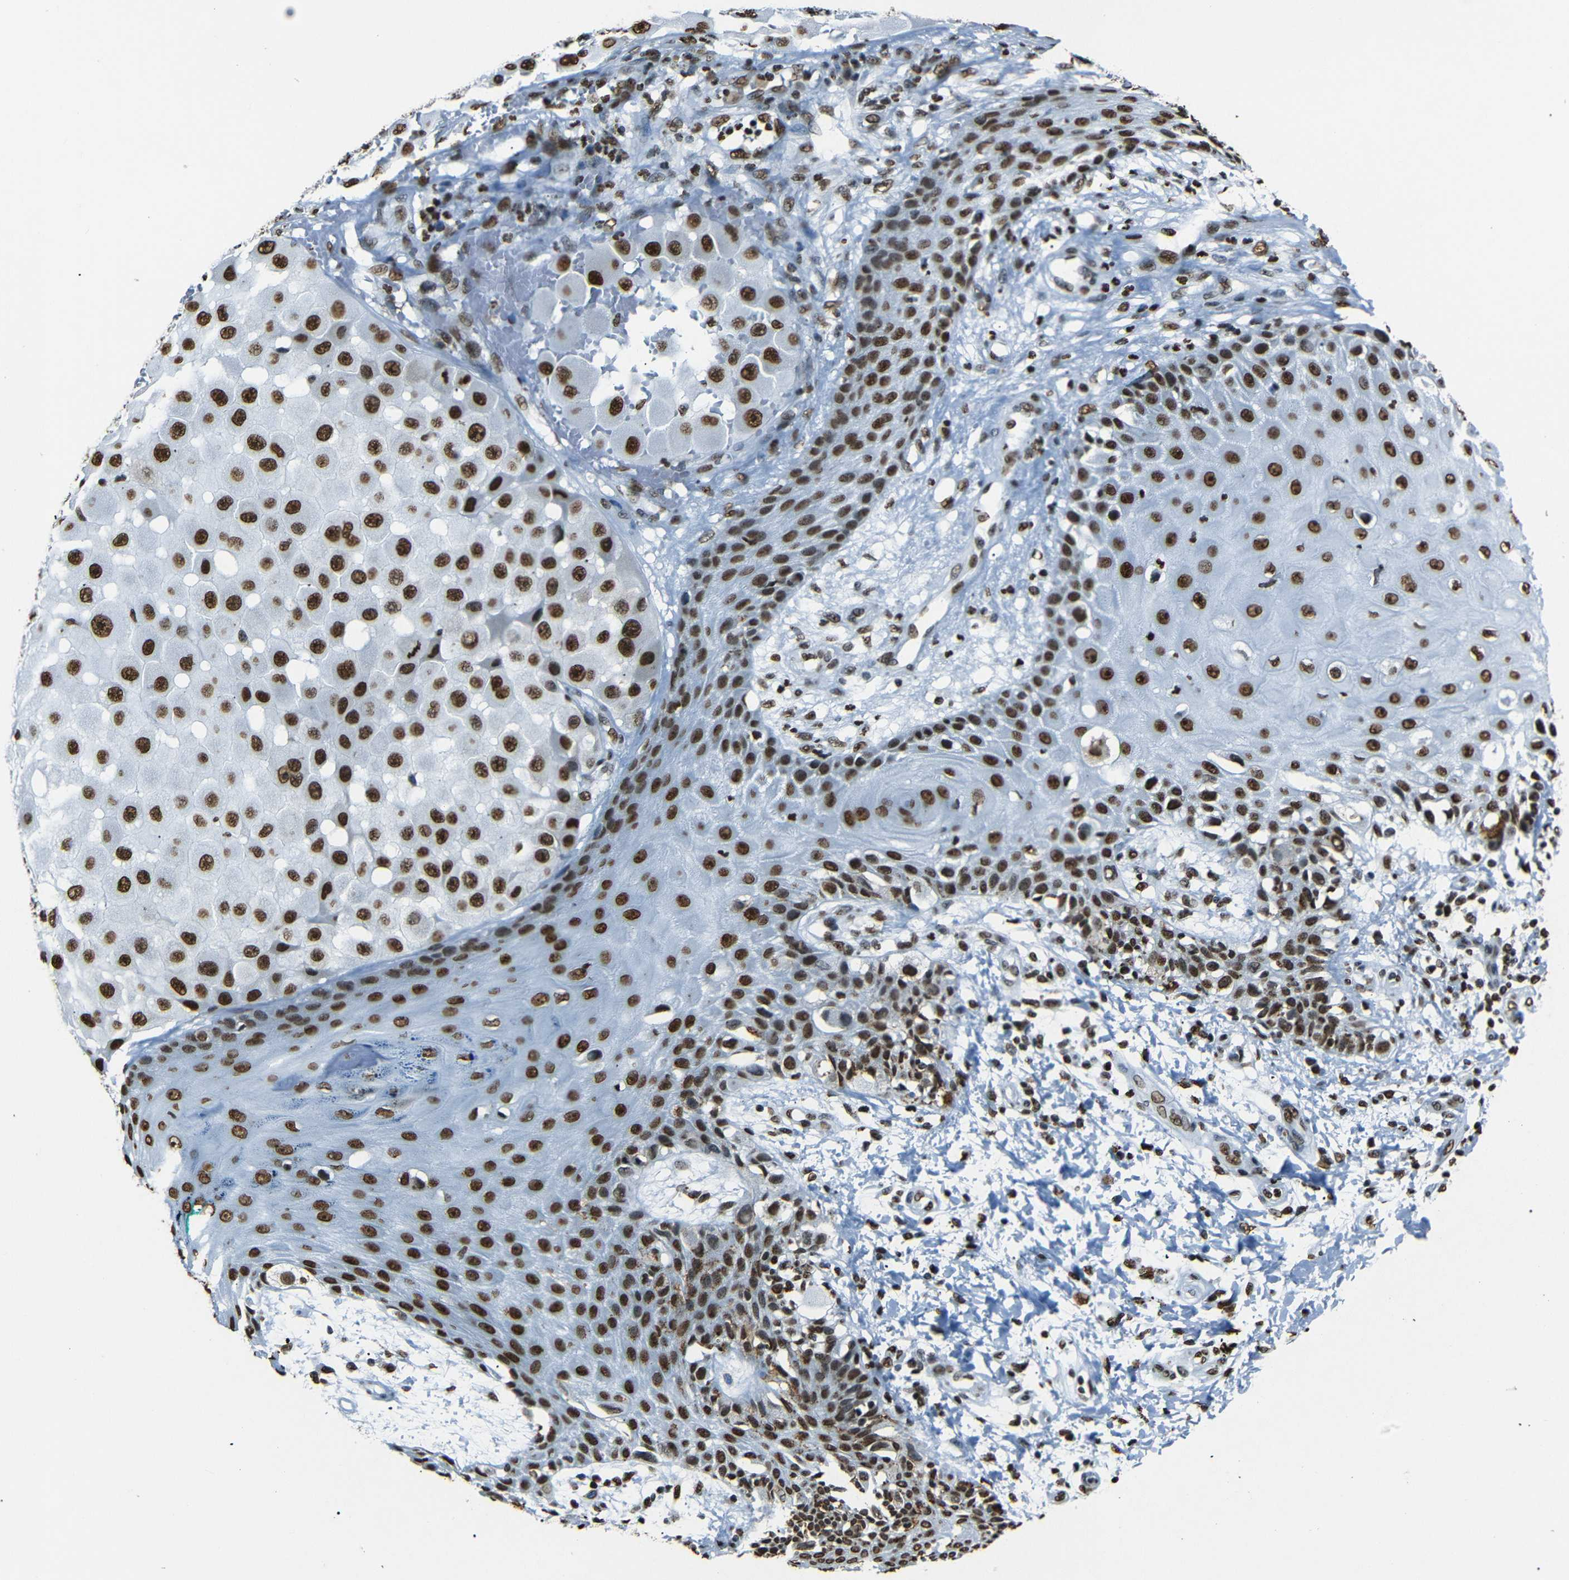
{"staining": {"intensity": "strong", "quantity": ">75%", "location": "nuclear"}, "tissue": "melanoma", "cell_type": "Tumor cells", "image_type": "cancer", "snomed": [{"axis": "morphology", "description": "Malignant melanoma, NOS"}, {"axis": "topography", "description": "Skin"}], "caption": "Protein expression analysis of malignant melanoma reveals strong nuclear staining in approximately >75% of tumor cells.", "gene": "HMGN1", "patient": {"sex": "female", "age": 81}}